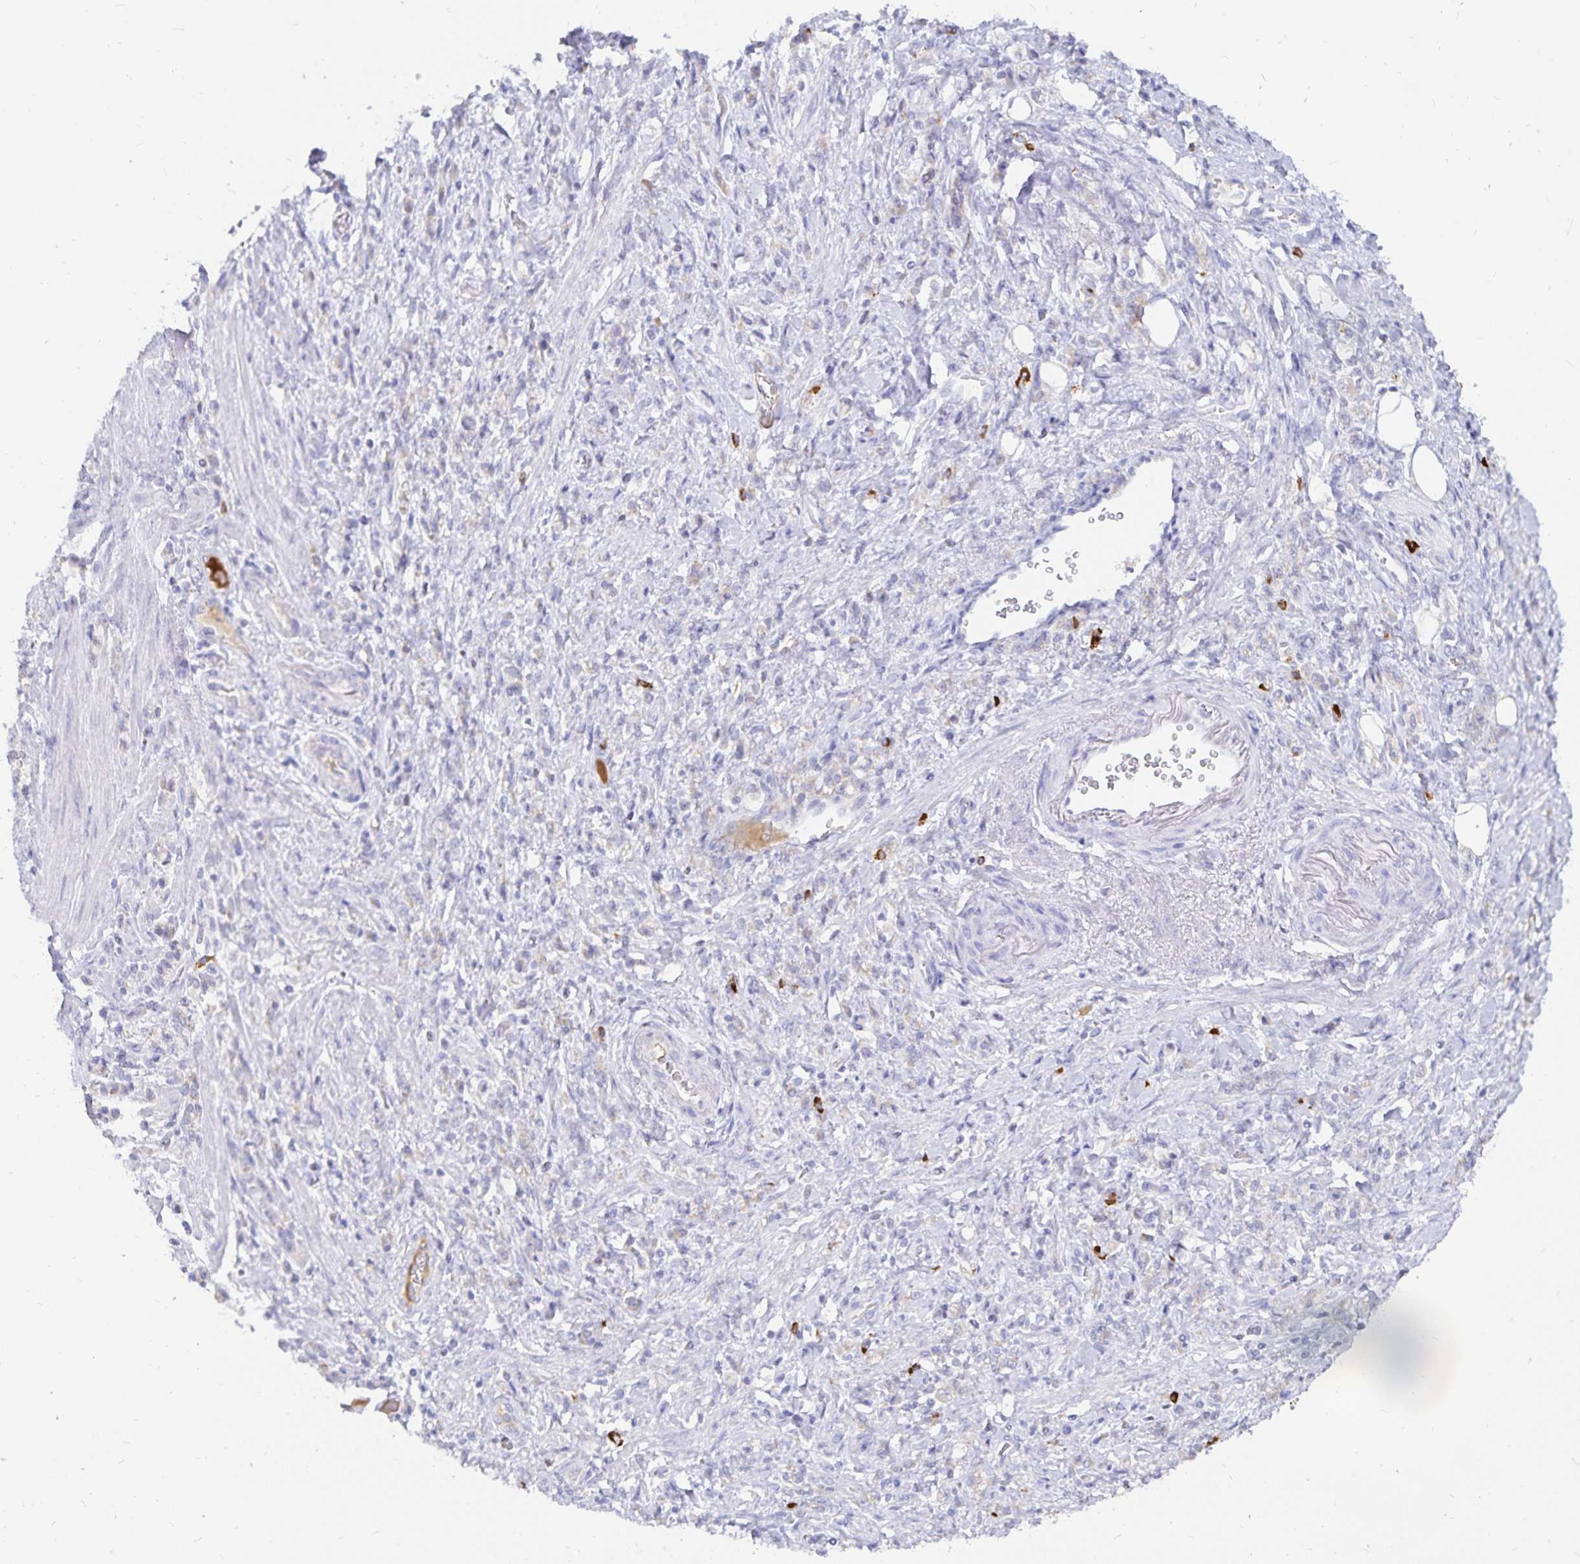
{"staining": {"intensity": "negative", "quantity": "none", "location": "none"}, "tissue": "stomach cancer", "cell_type": "Tumor cells", "image_type": "cancer", "snomed": [{"axis": "morphology", "description": "Adenocarcinoma, NOS"}, {"axis": "topography", "description": "Stomach"}], "caption": "Immunohistochemistry (IHC) of human stomach cancer (adenocarcinoma) shows no expression in tumor cells.", "gene": "PKHD1", "patient": {"sex": "male", "age": 77}}